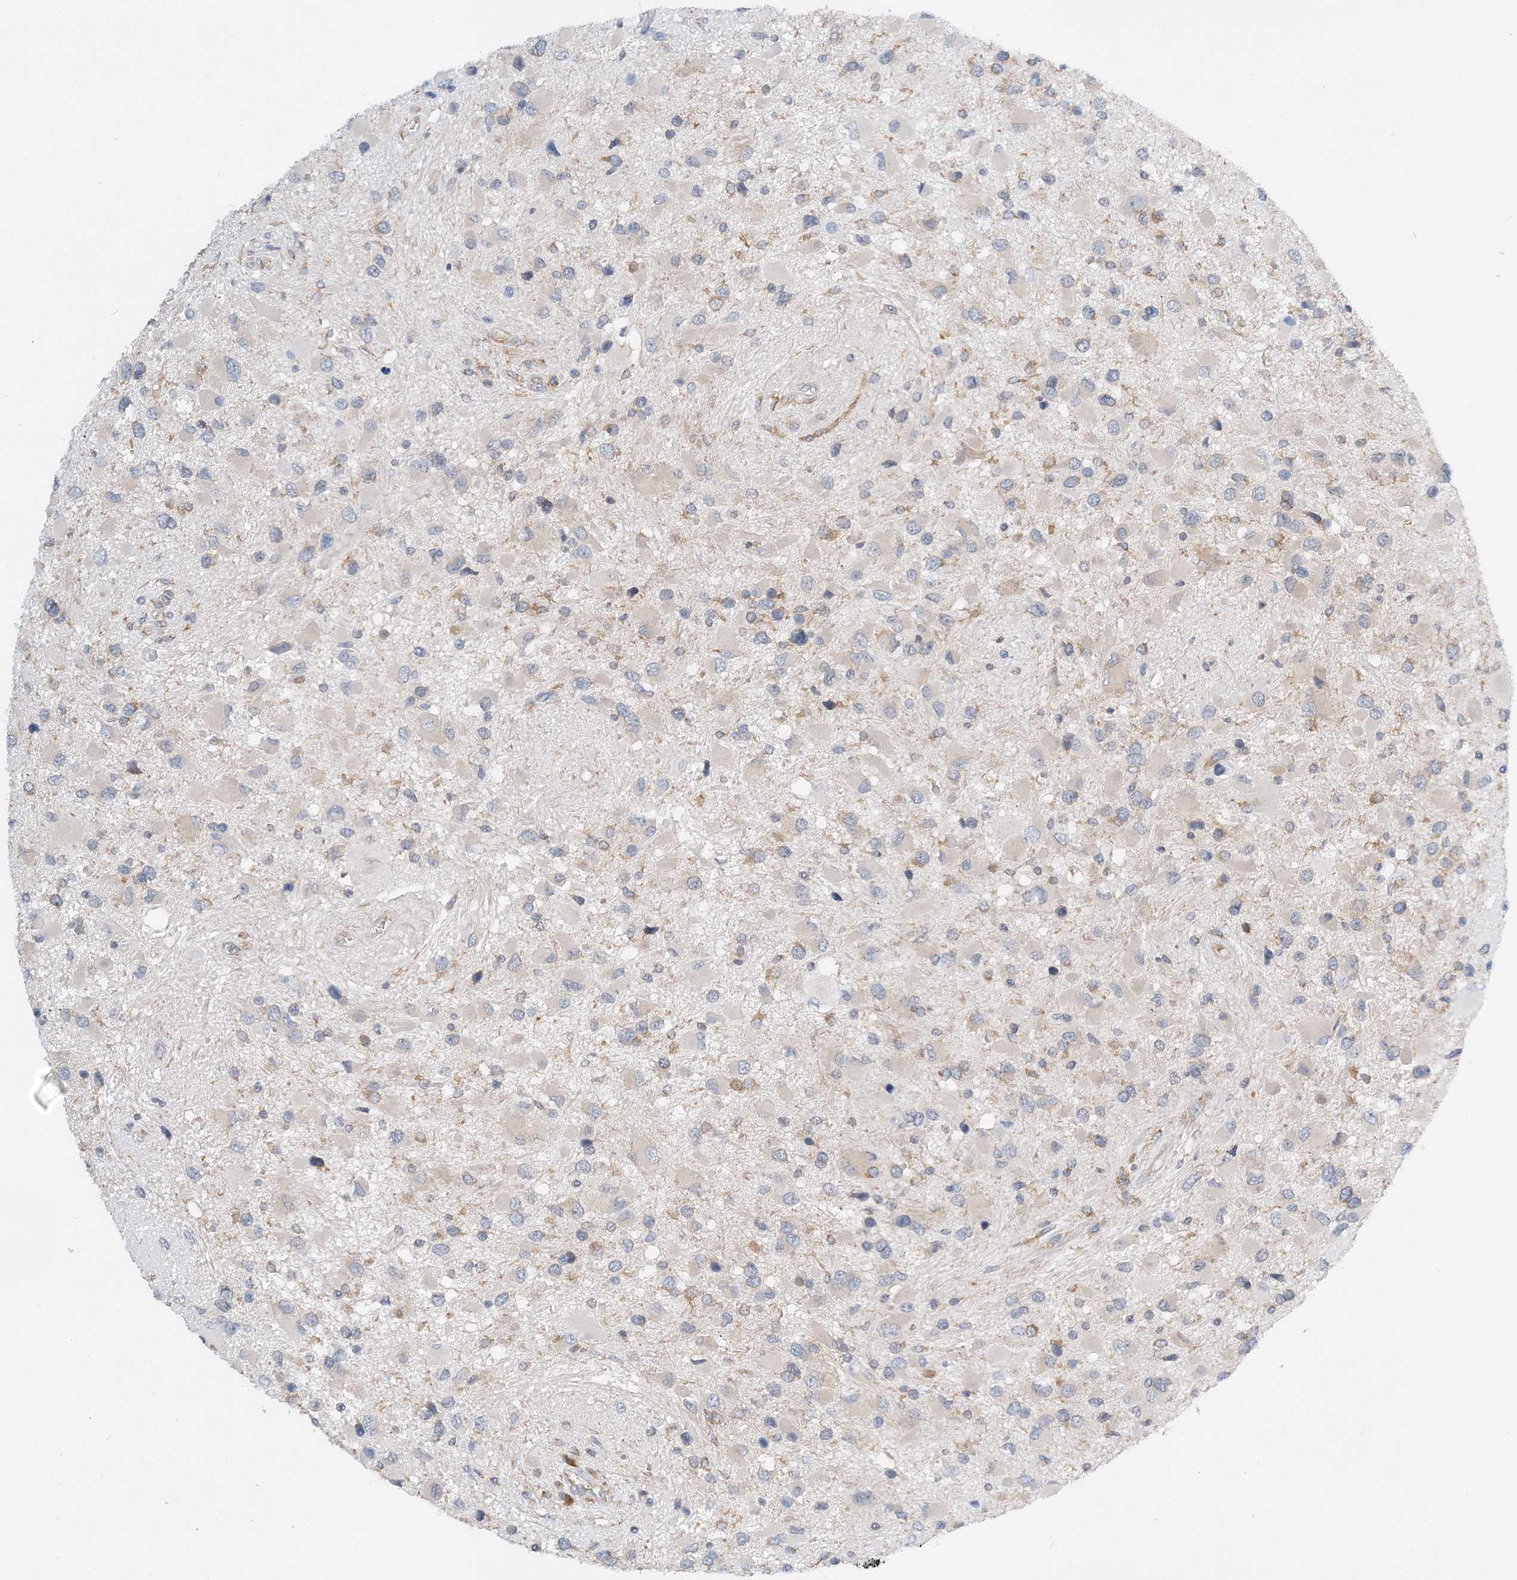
{"staining": {"intensity": "negative", "quantity": "none", "location": "none"}, "tissue": "glioma", "cell_type": "Tumor cells", "image_type": "cancer", "snomed": [{"axis": "morphology", "description": "Glioma, malignant, High grade"}, {"axis": "topography", "description": "Brain"}], "caption": "Tumor cells are negative for brown protein staining in glioma.", "gene": "LARP4B", "patient": {"sex": "male", "age": 53}}